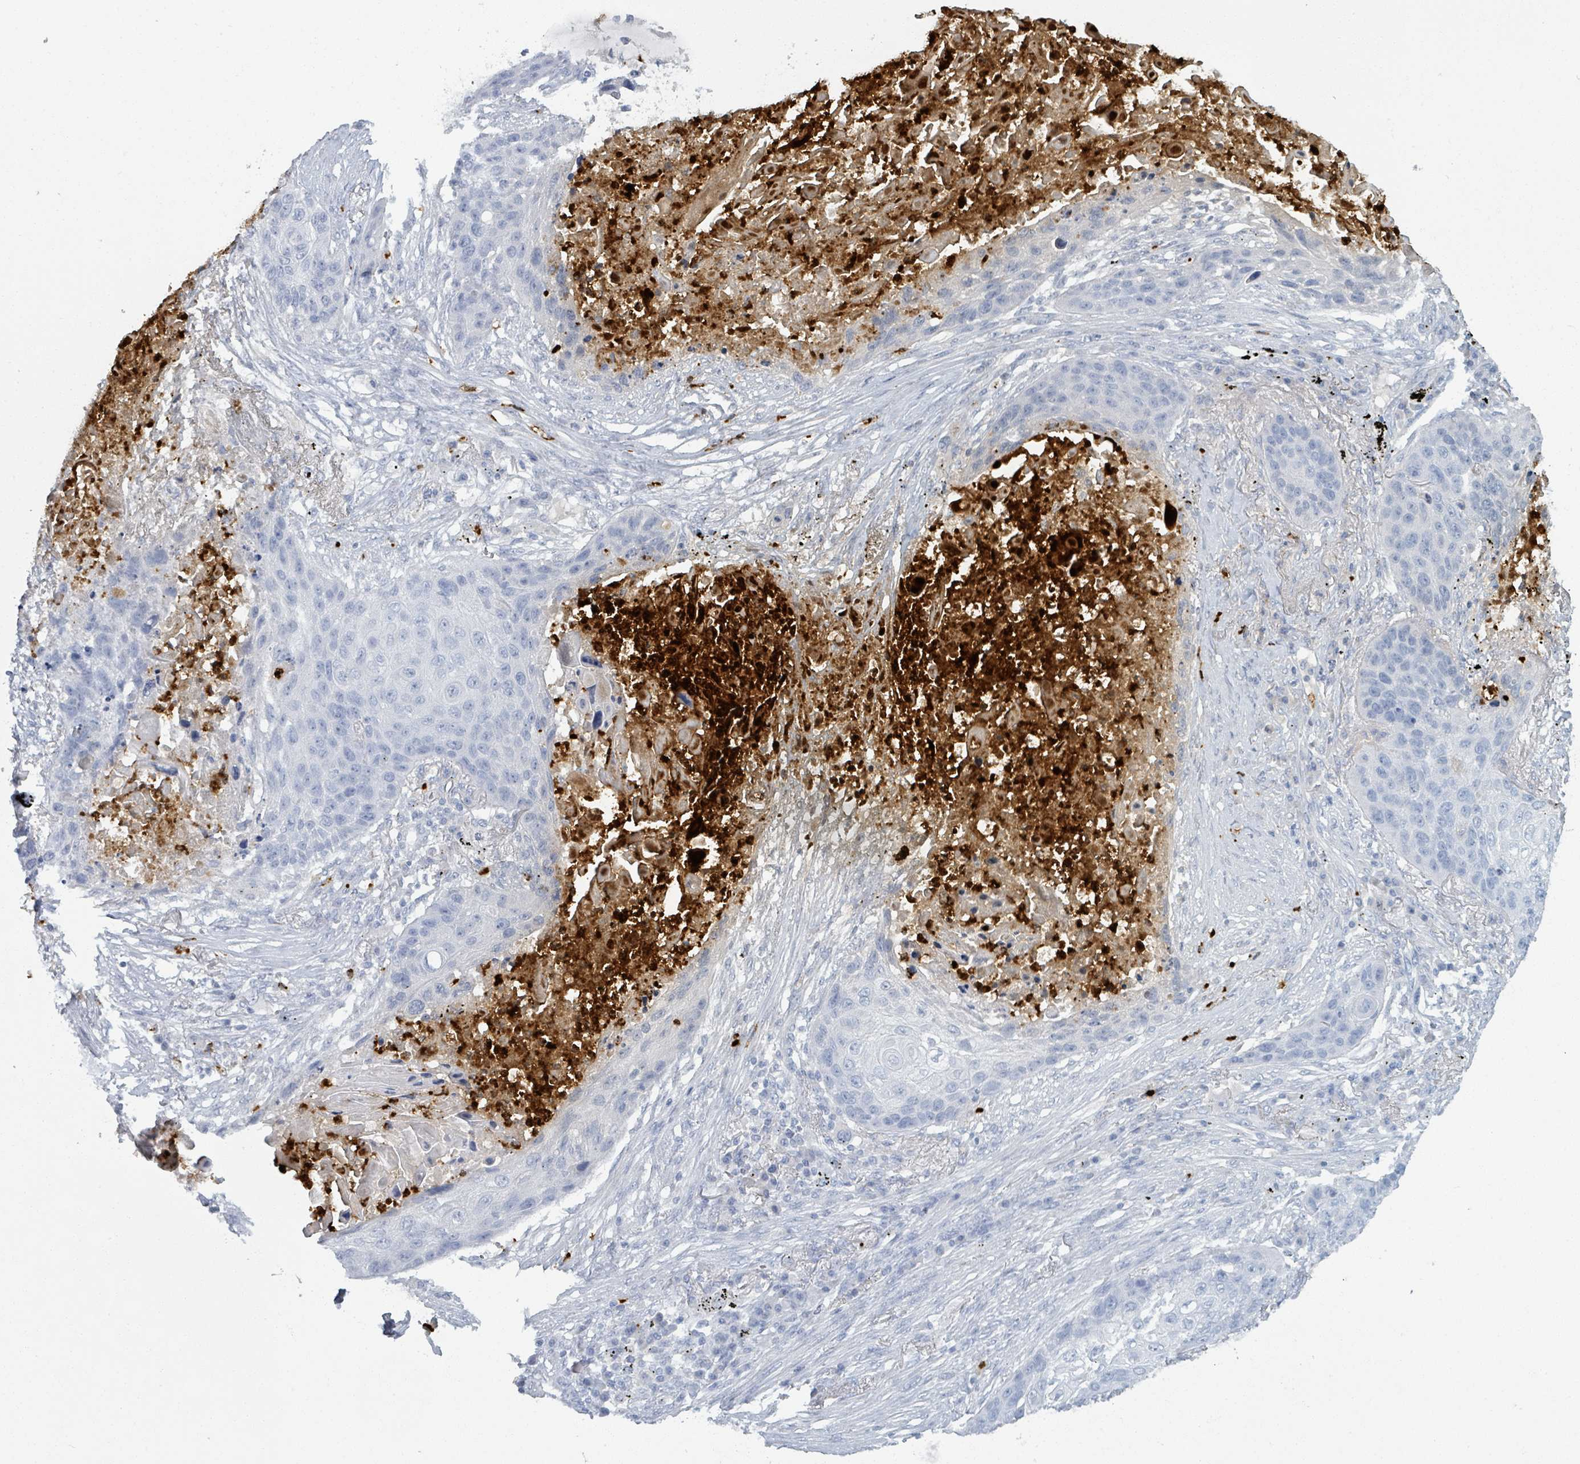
{"staining": {"intensity": "negative", "quantity": "none", "location": "none"}, "tissue": "lung cancer", "cell_type": "Tumor cells", "image_type": "cancer", "snomed": [{"axis": "morphology", "description": "Squamous cell carcinoma, NOS"}, {"axis": "topography", "description": "Lung"}], "caption": "Tumor cells show no significant protein positivity in lung squamous cell carcinoma.", "gene": "DEFA4", "patient": {"sex": "female", "age": 63}}